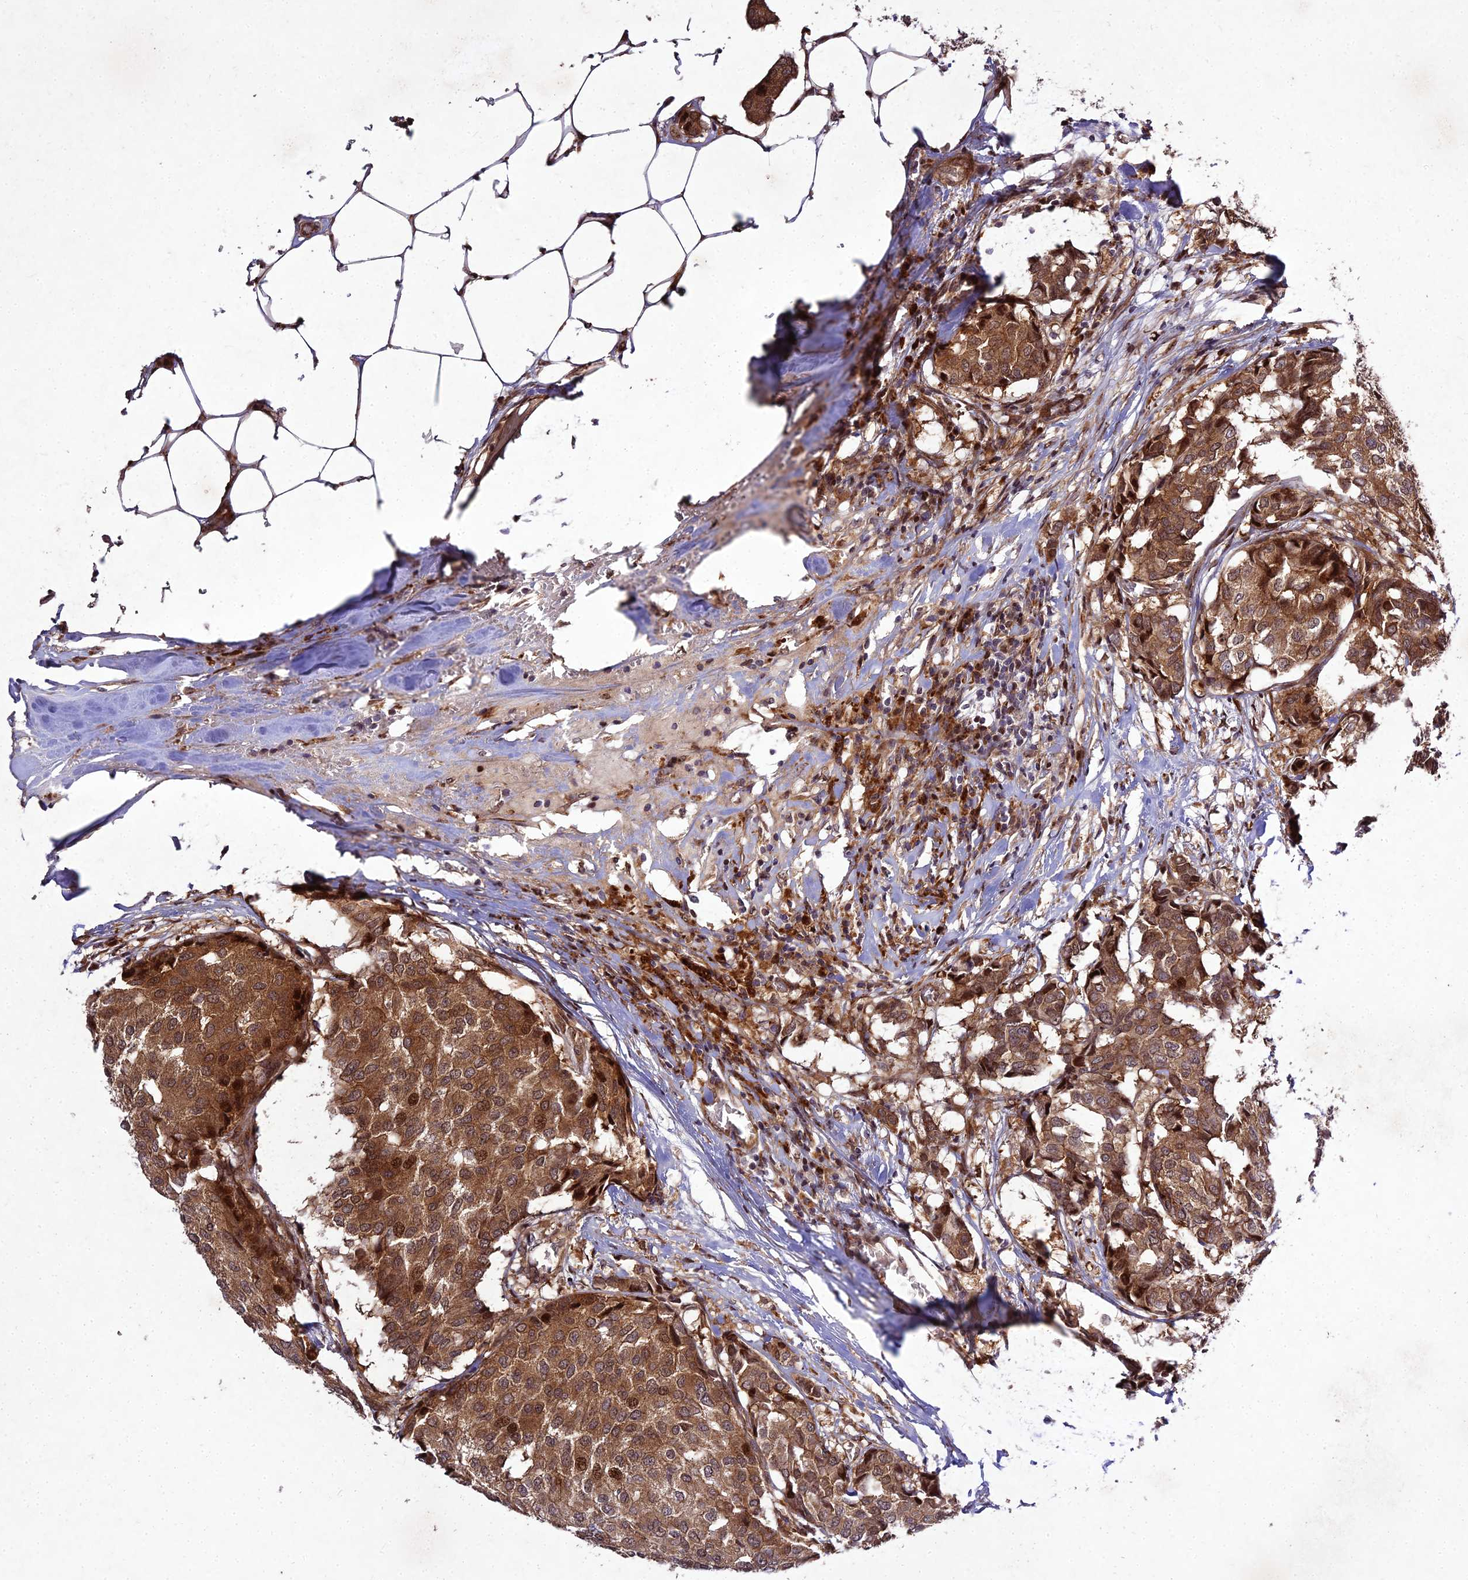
{"staining": {"intensity": "moderate", "quantity": ">75%", "location": "cytoplasmic/membranous,nuclear"}, "tissue": "breast cancer", "cell_type": "Tumor cells", "image_type": "cancer", "snomed": [{"axis": "morphology", "description": "Duct carcinoma"}, {"axis": "topography", "description": "Breast"}], "caption": "A medium amount of moderate cytoplasmic/membranous and nuclear staining is appreciated in about >75% of tumor cells in breast cancer (infiltrating ductal carcinoma) tissue. (IHC, brightfield microscopy, high magnification).", "gene": "MKKS", "patient": {"sex": "female", "age": 75}}